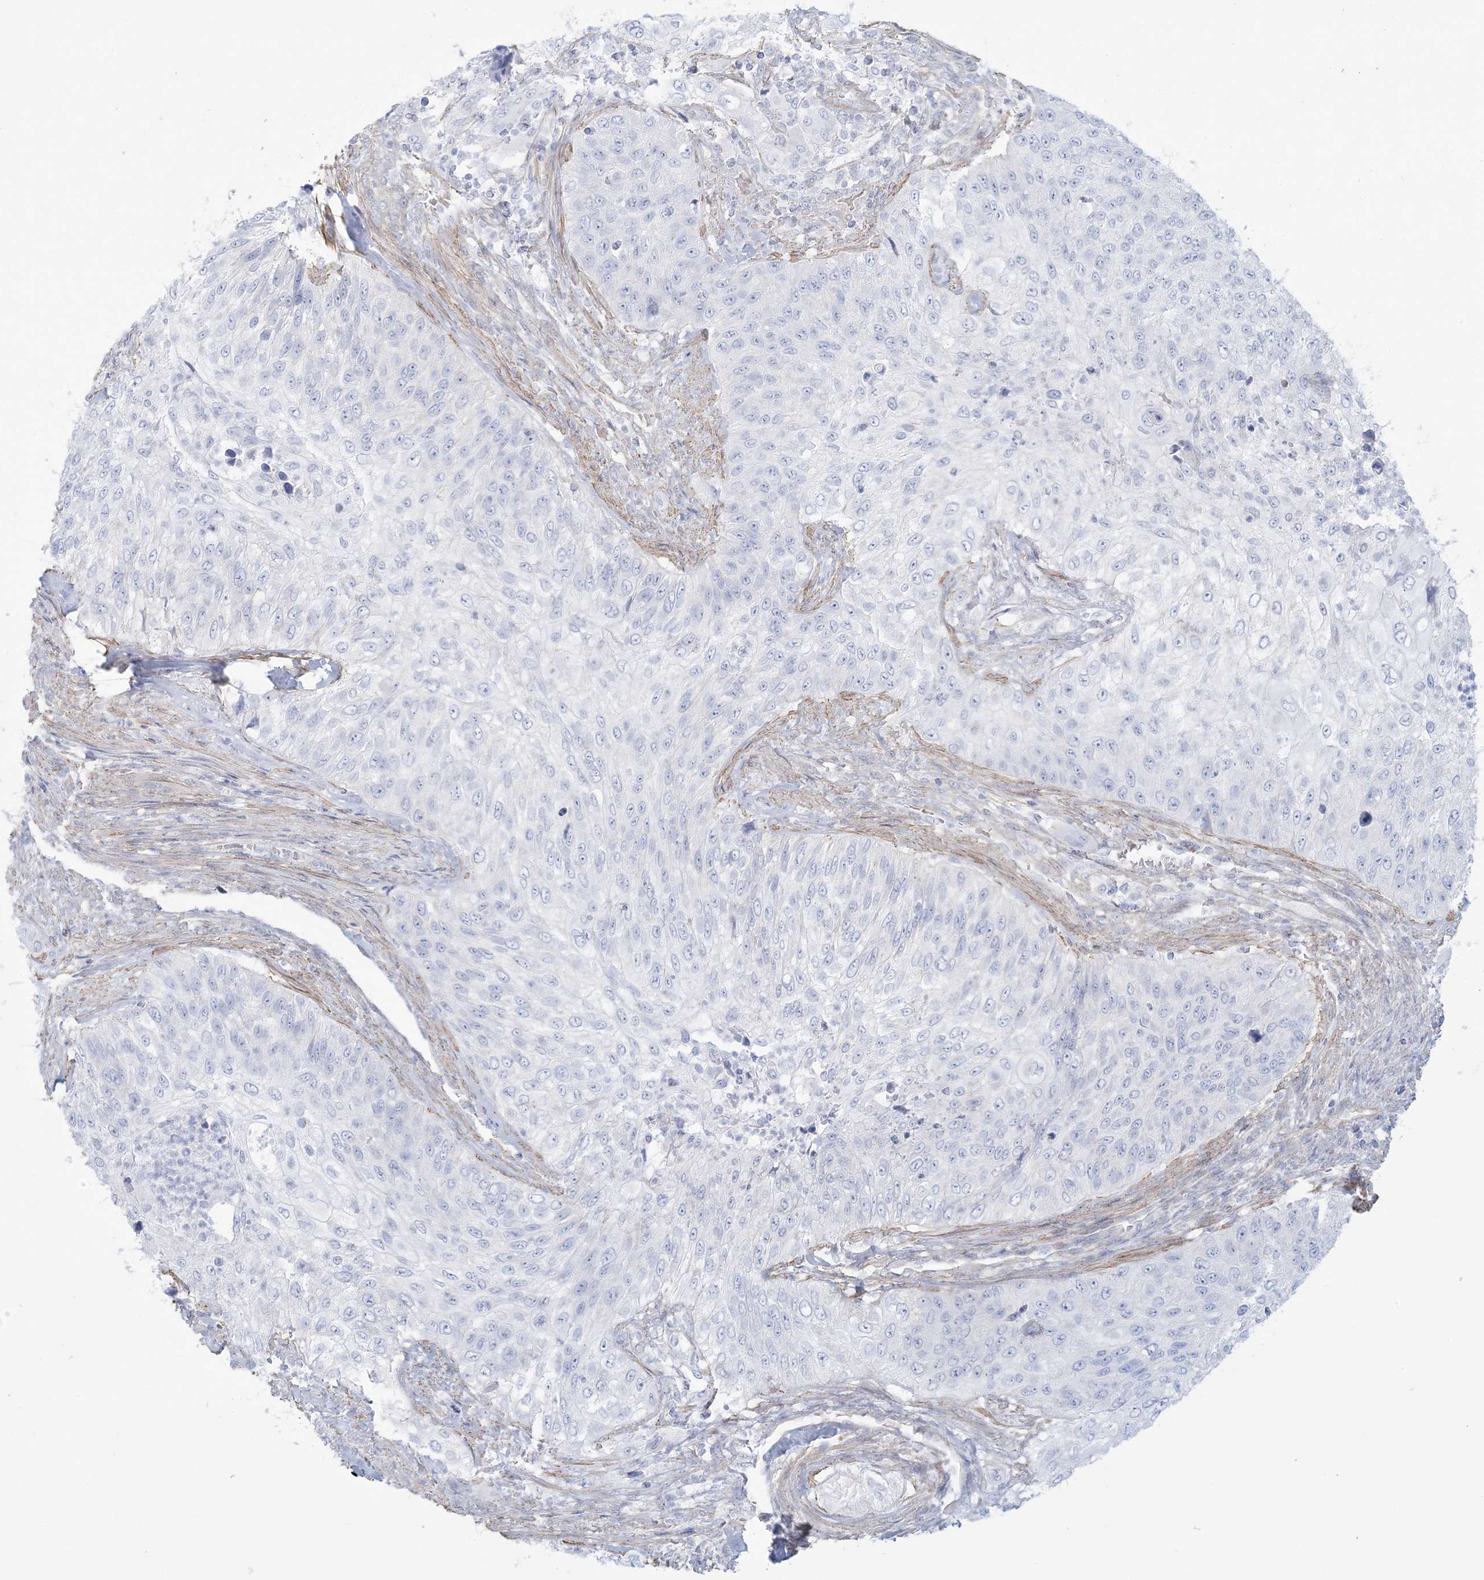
{"staining": {"intensity": "negative", "quantity": "none", "location": "none"}, "tissue": "urothelial cancer", "cell_type": "Tumor cells", "image_type": "cancer", "snomed": [{"axis": "morphology", "description": "Urothelial carcinoma, High grade"}, {"axis": "topography", "description": "Urinary bladder"}], "caption": "A high-resolution histopathology image shows immunohistochemistry staining of urothelial cancer, which reveals no significant expression in tumor cells.", "gene": "AGXT", "patient": {"sex": "female", "age": 60}}